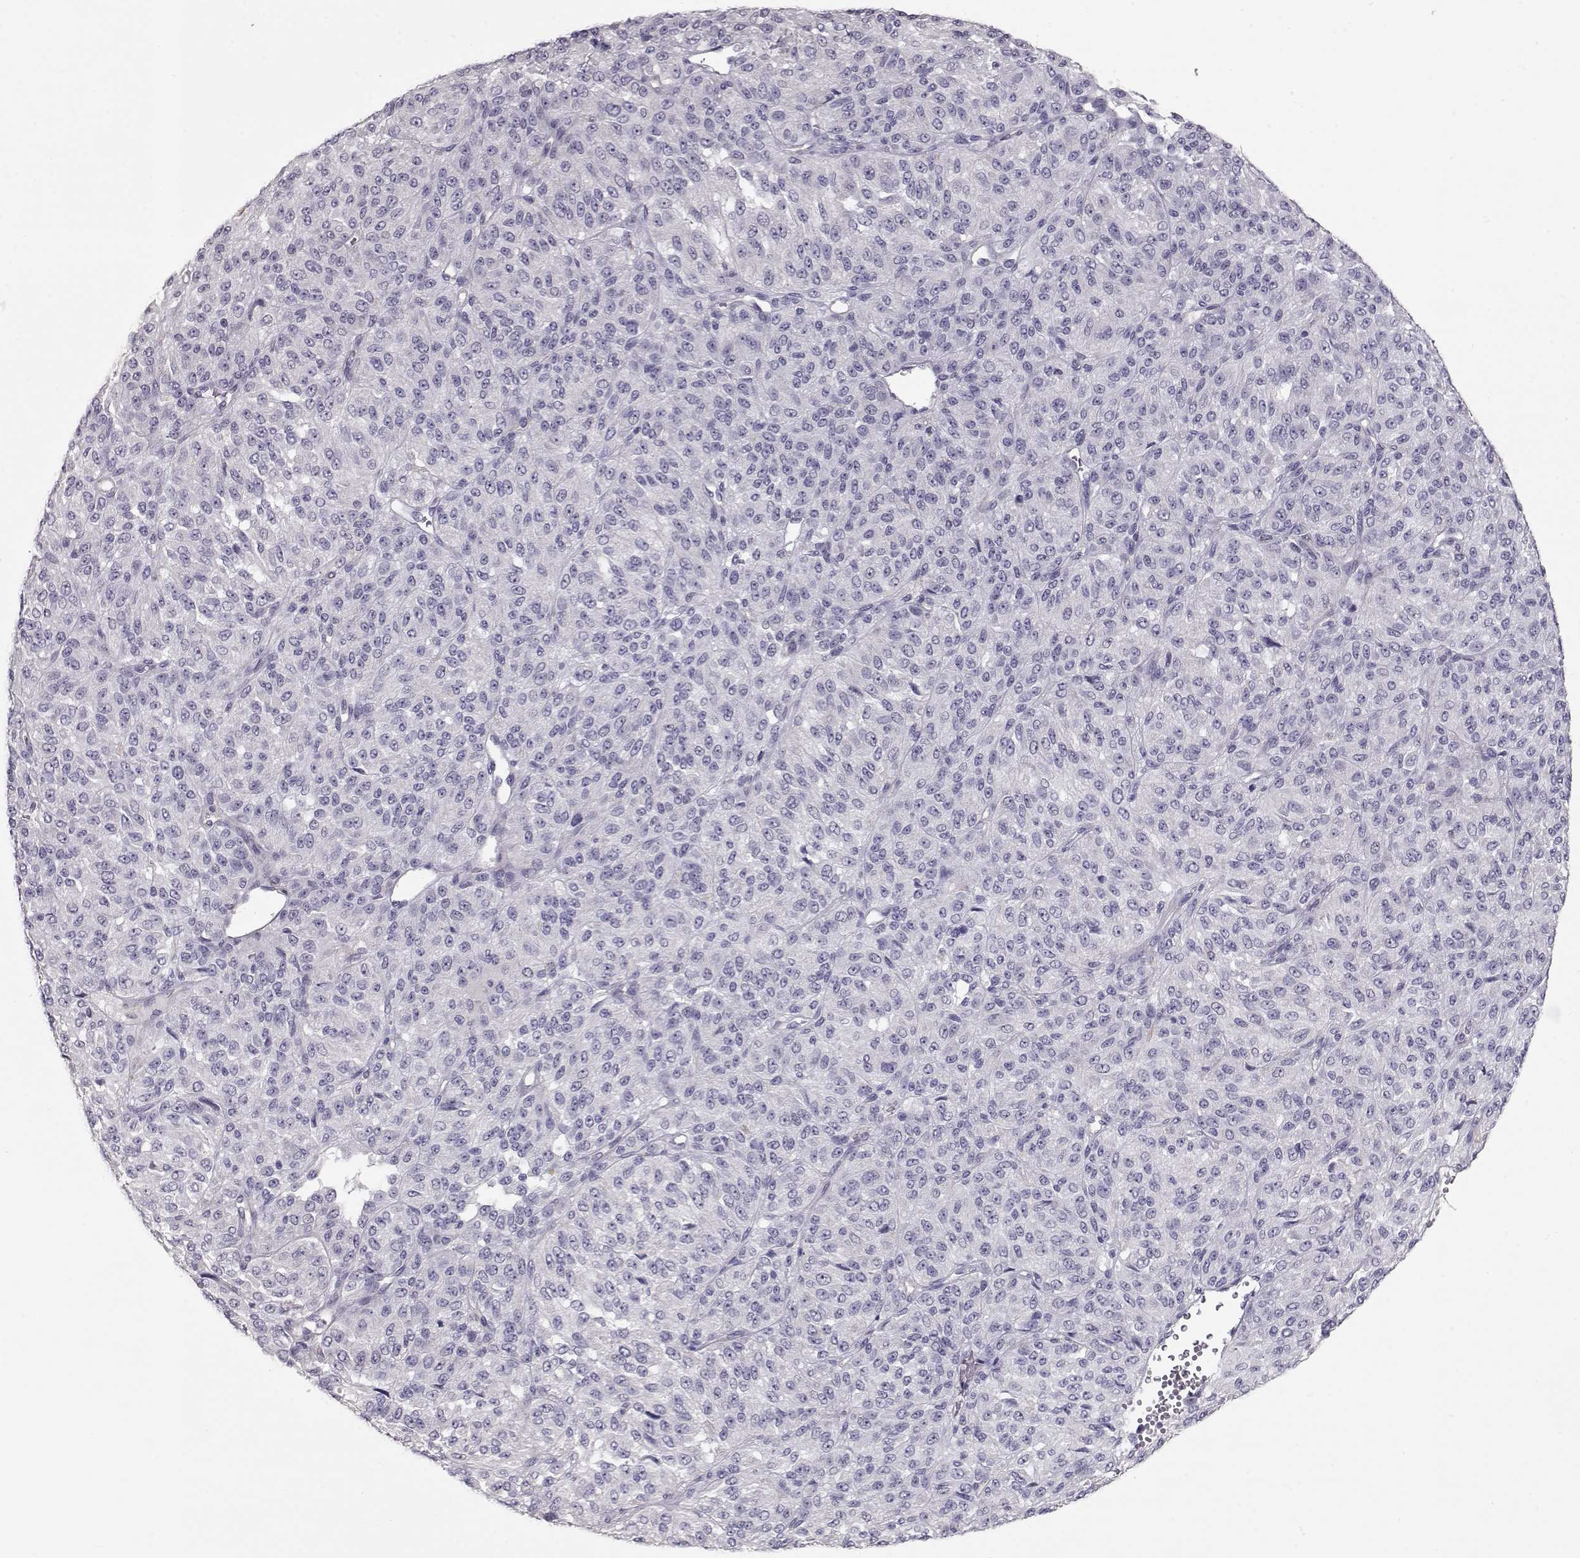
{"staining": {"intensity": "negative", "quantity": "none", "location": "none"}, "tissue": "melanoma", "cell_type": "Tumor cells", "image_type": "cancer", "snomed": [{"axis": "morphology", "description": "Malignant melanoma, Metastatic site"}, {"axis": "topography", "description": "Brain"}], "caption": "DAB (3,3'-diaminobenzidine) immunohistochemical staining of human malignant melanoma (metastatic site) reveals no significant staining in tumor cells.", "gene": "SLC18A1", "patient": {"sex": "female", "age": 56}}